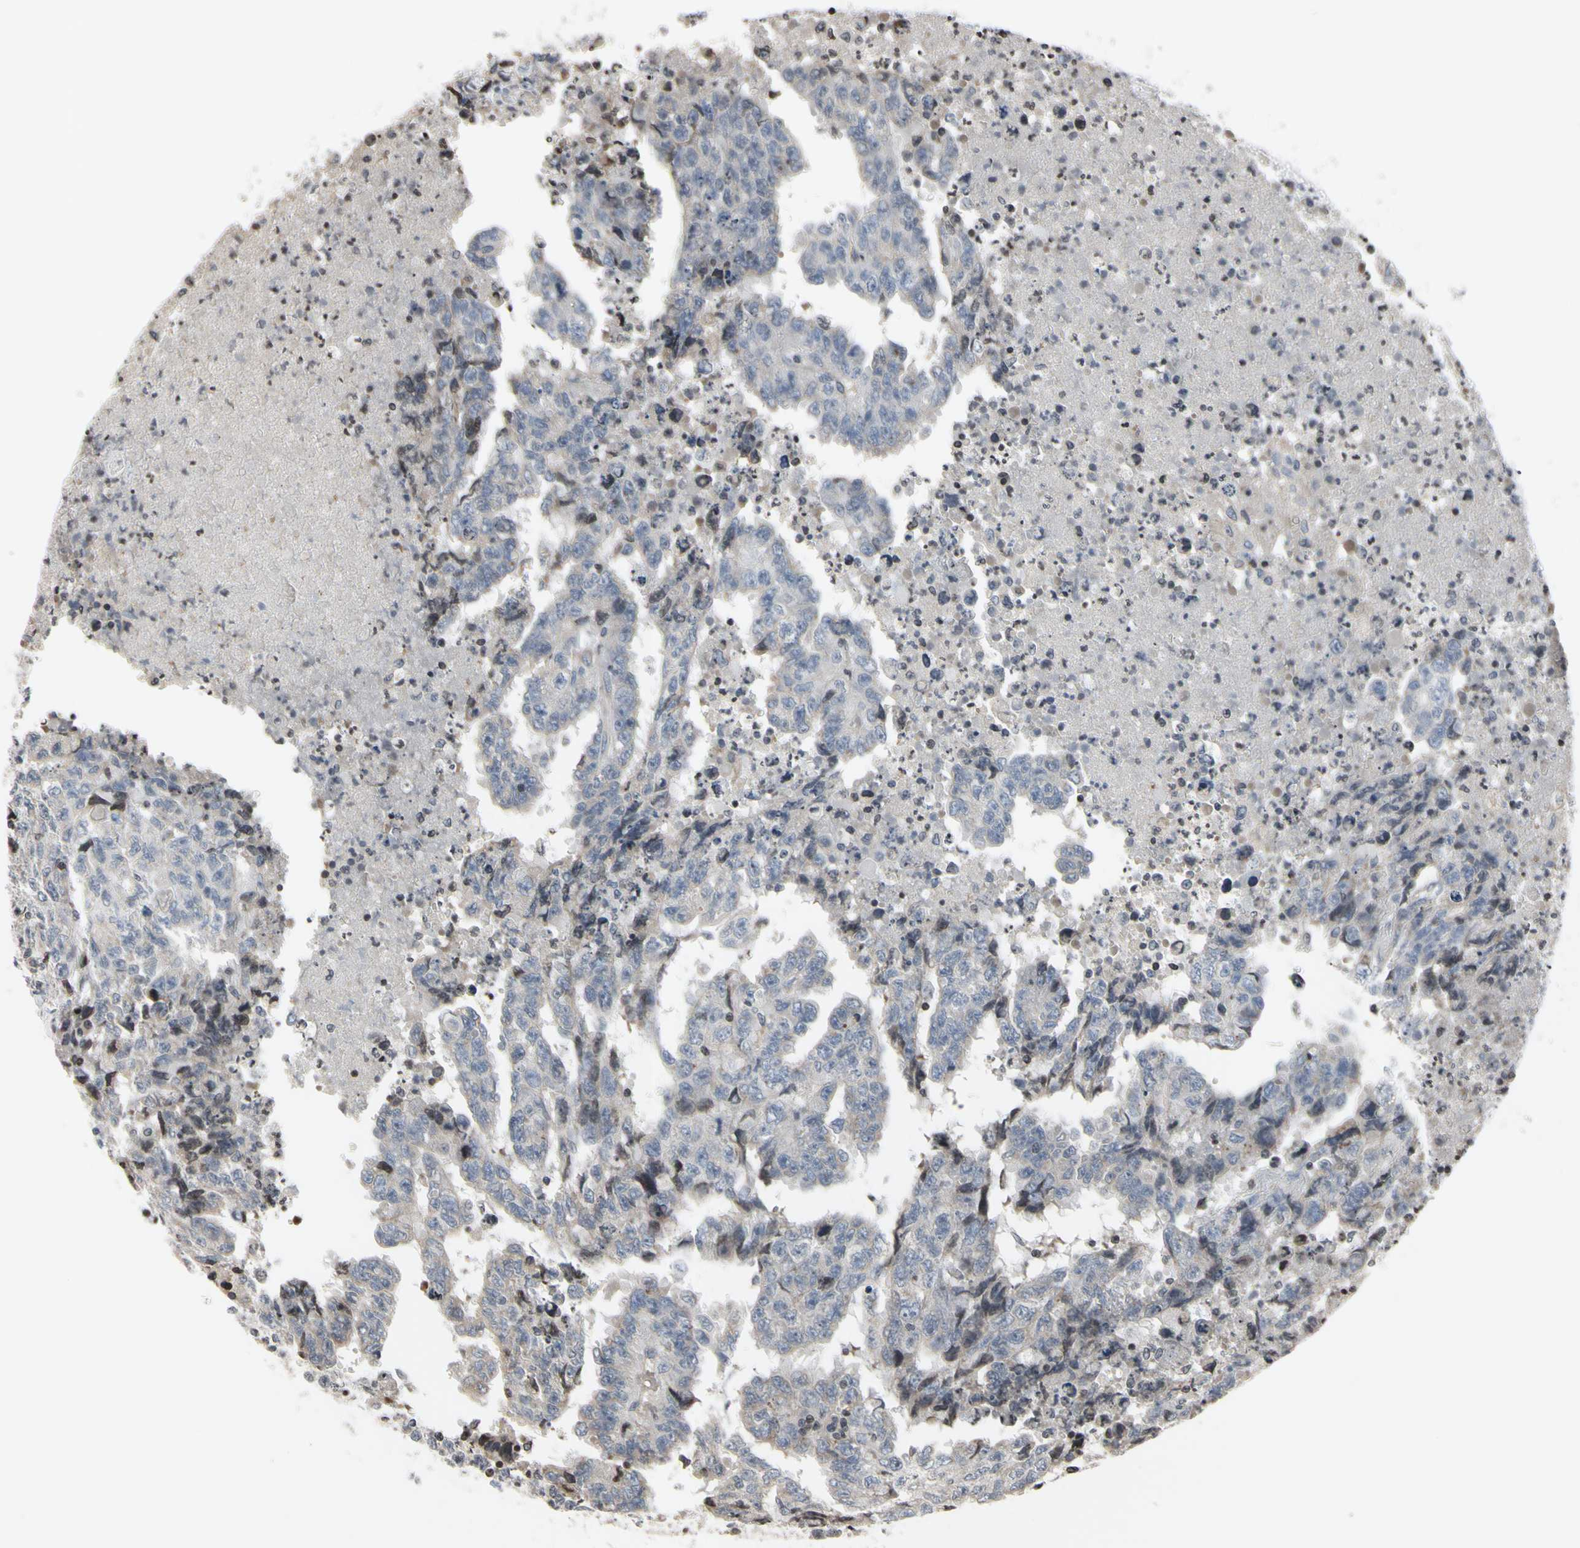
{"staining": {"intensity": "weak", "quantity": "<25%", "location": "cytoplasmic/membranous,nuclear"}, "tissue": "testis cancer", "cell_type": "Tumor cells", "image_type": "cancer", "snomed": [{"axis": "morphology", "description": "Necrosis, NOS"}, {"axis": "morphology", "description": "Carcinoma, Embryonal, NOS"}, {"axis": "topography", "description": "Testis"}], "caption": "Human testis cancer stained for a protein using immunohistochemistry exhibits no staining in tumor cells.", "gene": "ARG1", "patient": {"sex": "male", "age": 19}}